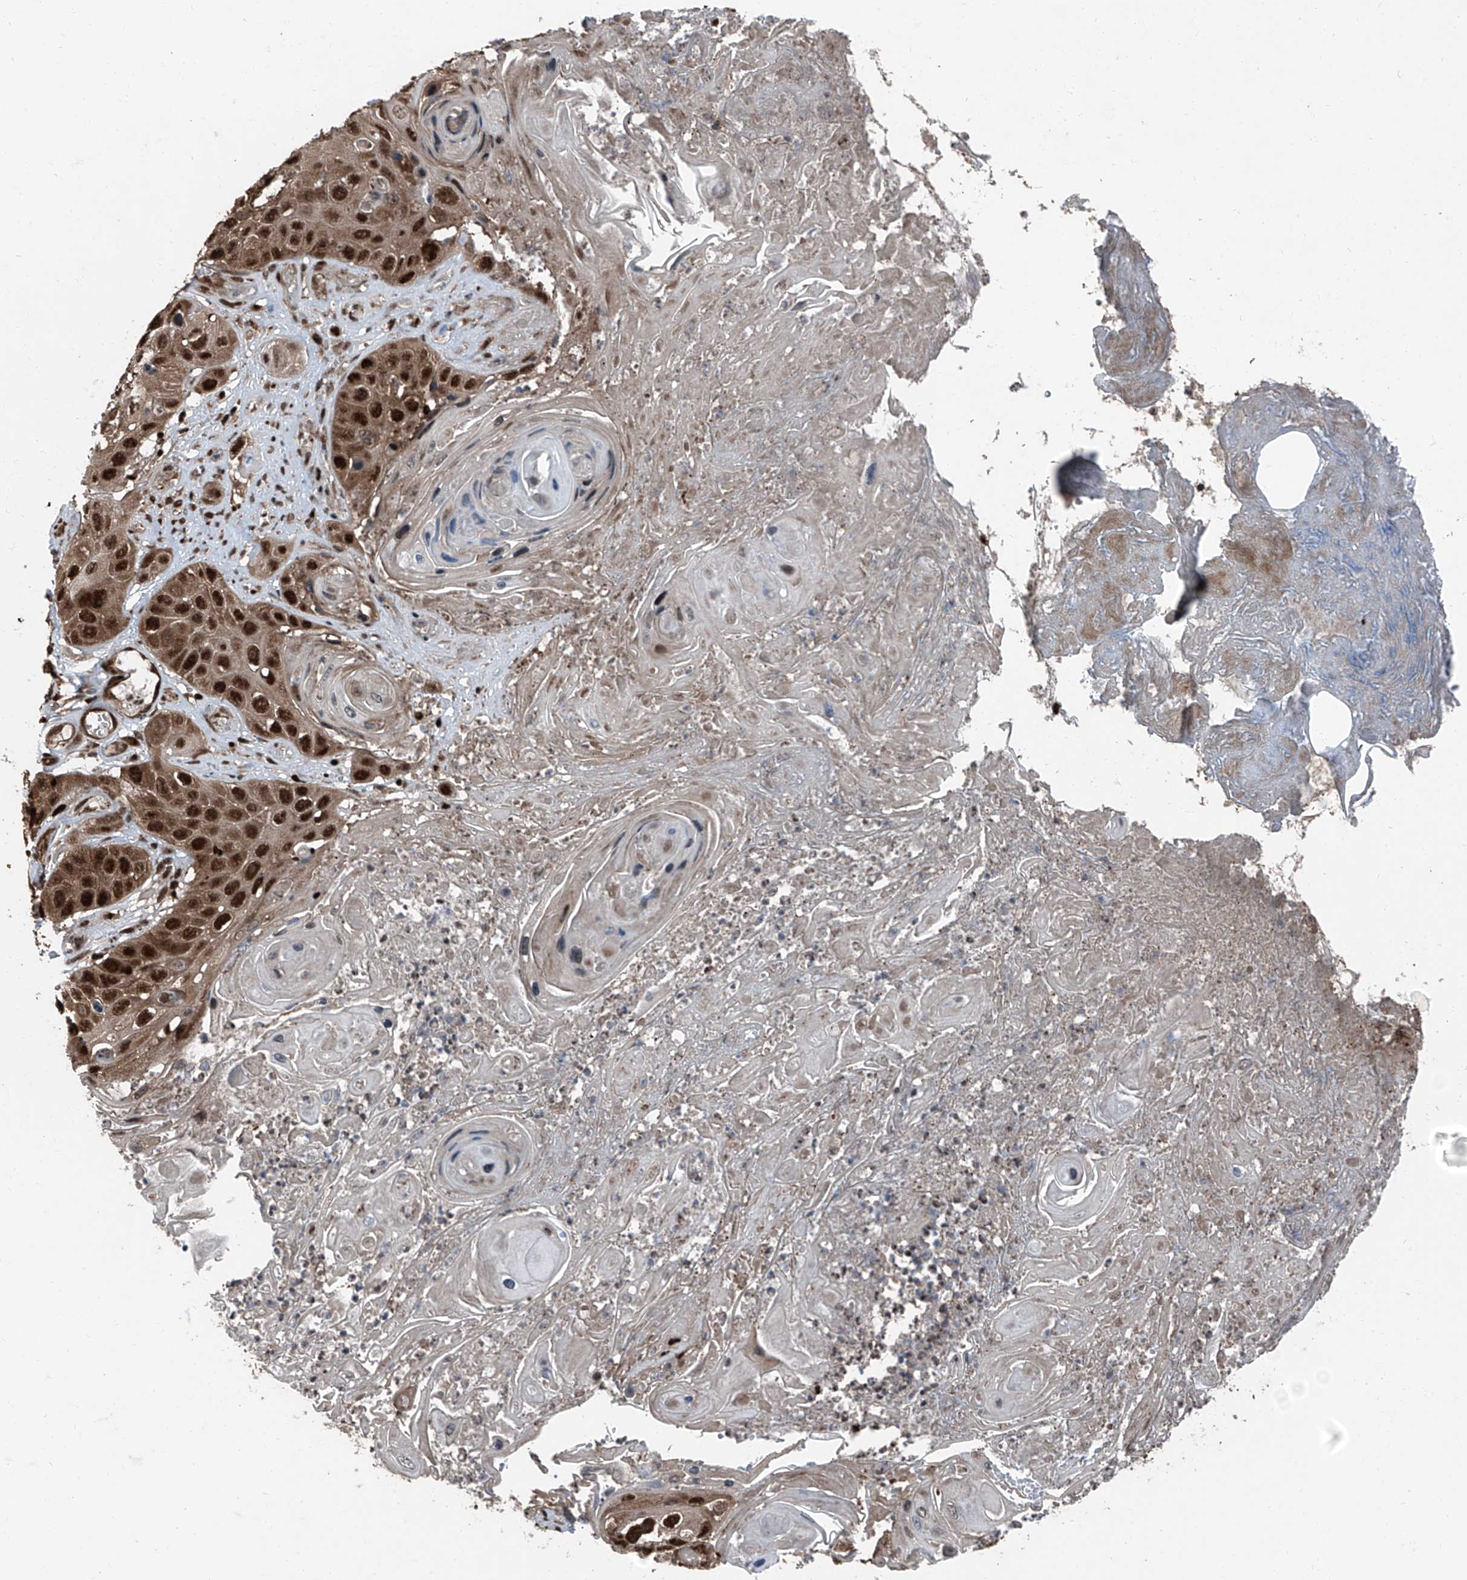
{"staining": {"intensity": "strong", "quantity": ">75%", "location": "nuclear"}, "tissue": "skin cancer", "cell_type": "Tumor cells", "image_type": "cancer", "snomed": [{"axis": "morphology", "description": "Squamous cell carcinoma, NOS"}, {"axis": "topography", "description": "Skin"}], "caption": "Squamous cell carcinoma (skin) tissue reveals strong nuclear positivity in about >75% of tumor cells, visualized by immunohistochemistry. (IHC, brightfield microscopy, high magnification).", "gene": "FKBP5", "patient": {"sex": "male", "age": 55}}